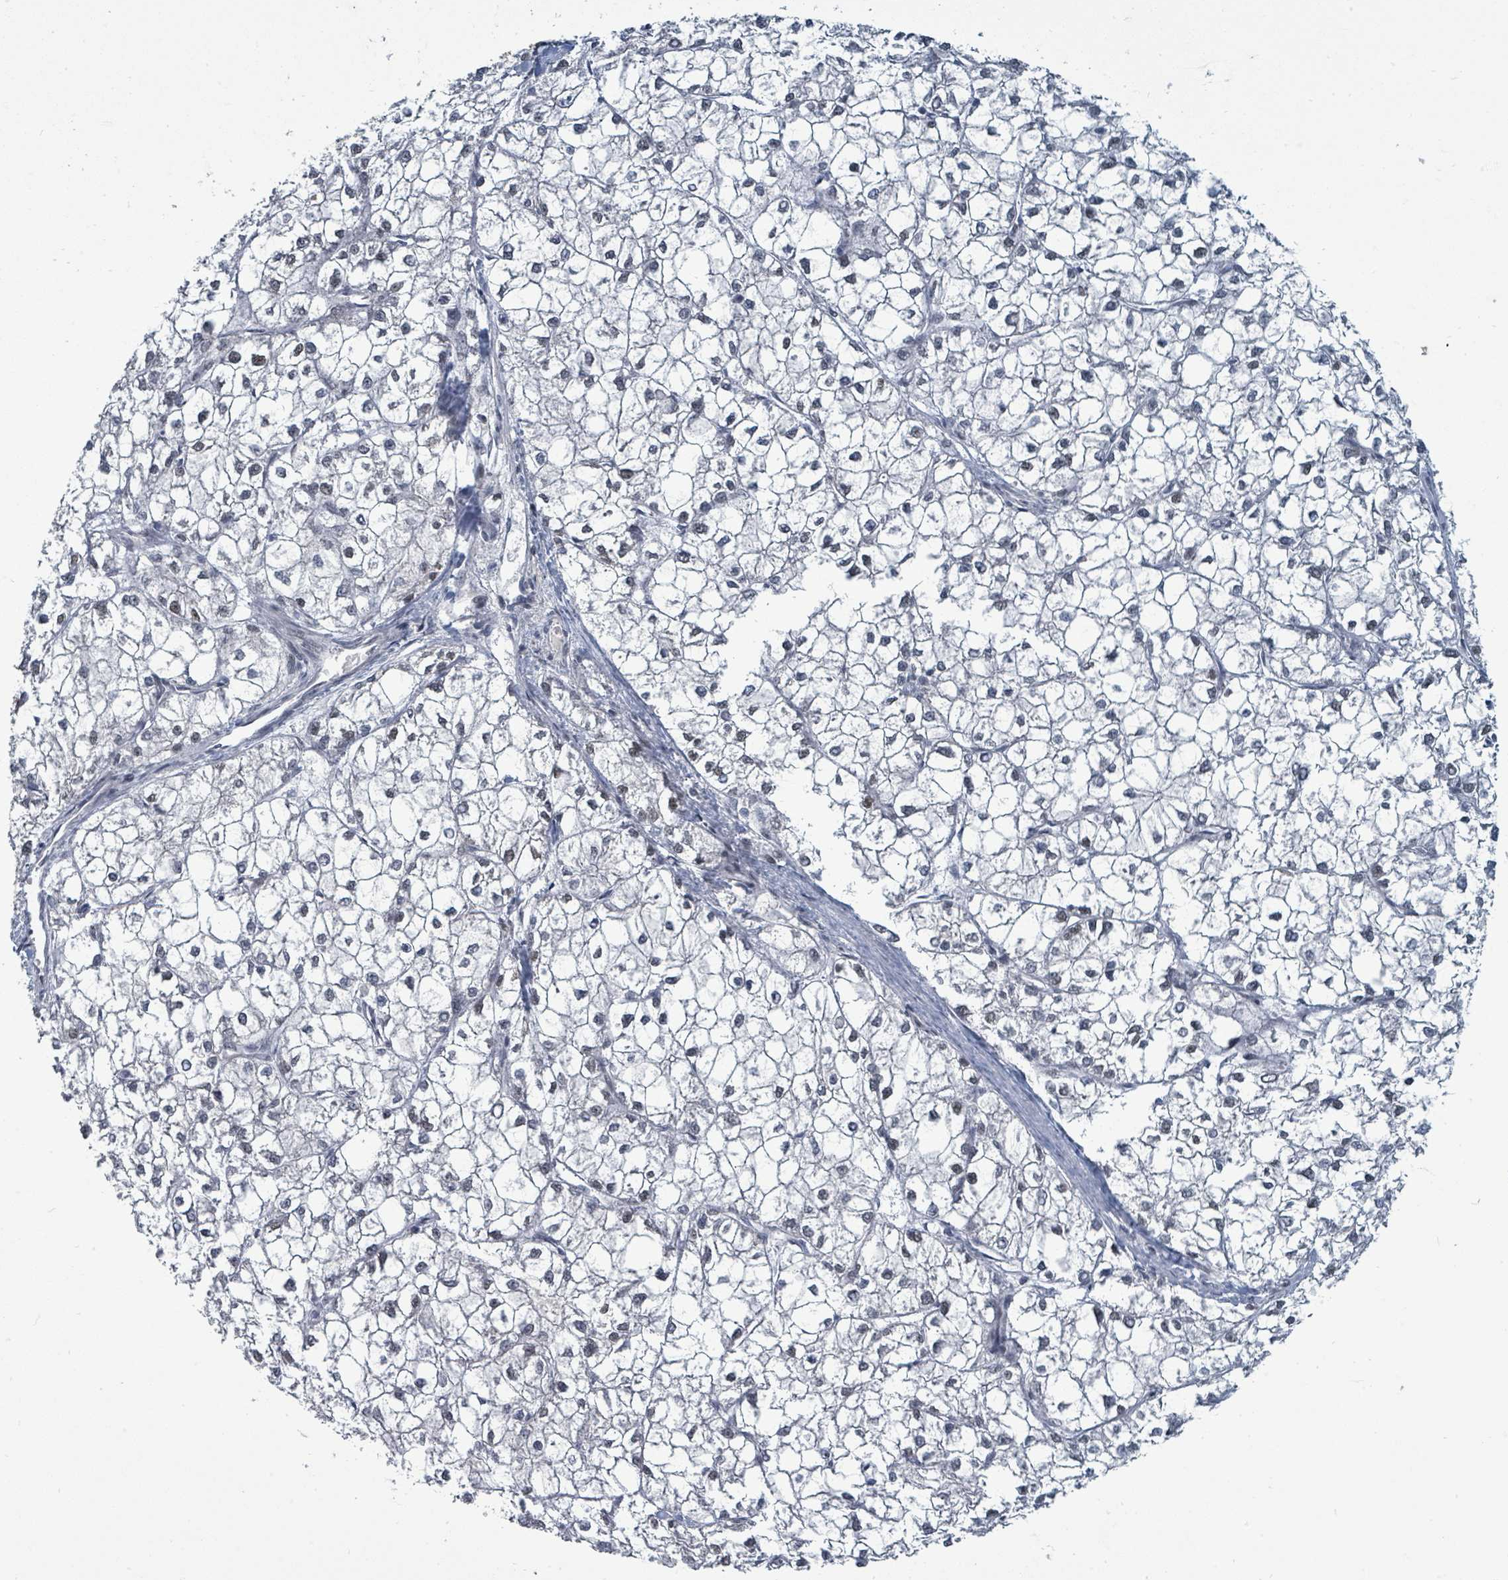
{"staining": {"intensity": "negative", "quantity": "none", "location": "none"}, "tissue": "liver cancer", "cell_type": "Tumor cells", "image_type": "cancer", "snomed": [{"axis": "morphology", "description": "Carcinoma, Hepatocellular, NOS"}, {"axis": "topography", "description": "Liver"}], "caption": "The IHC histopathology image has no significant staining in tumor cells of liver cancer (hepatocellular carcinoma) tissue.", "gene": "UCK1", "patient": {"sex": "female", "age": 43}}